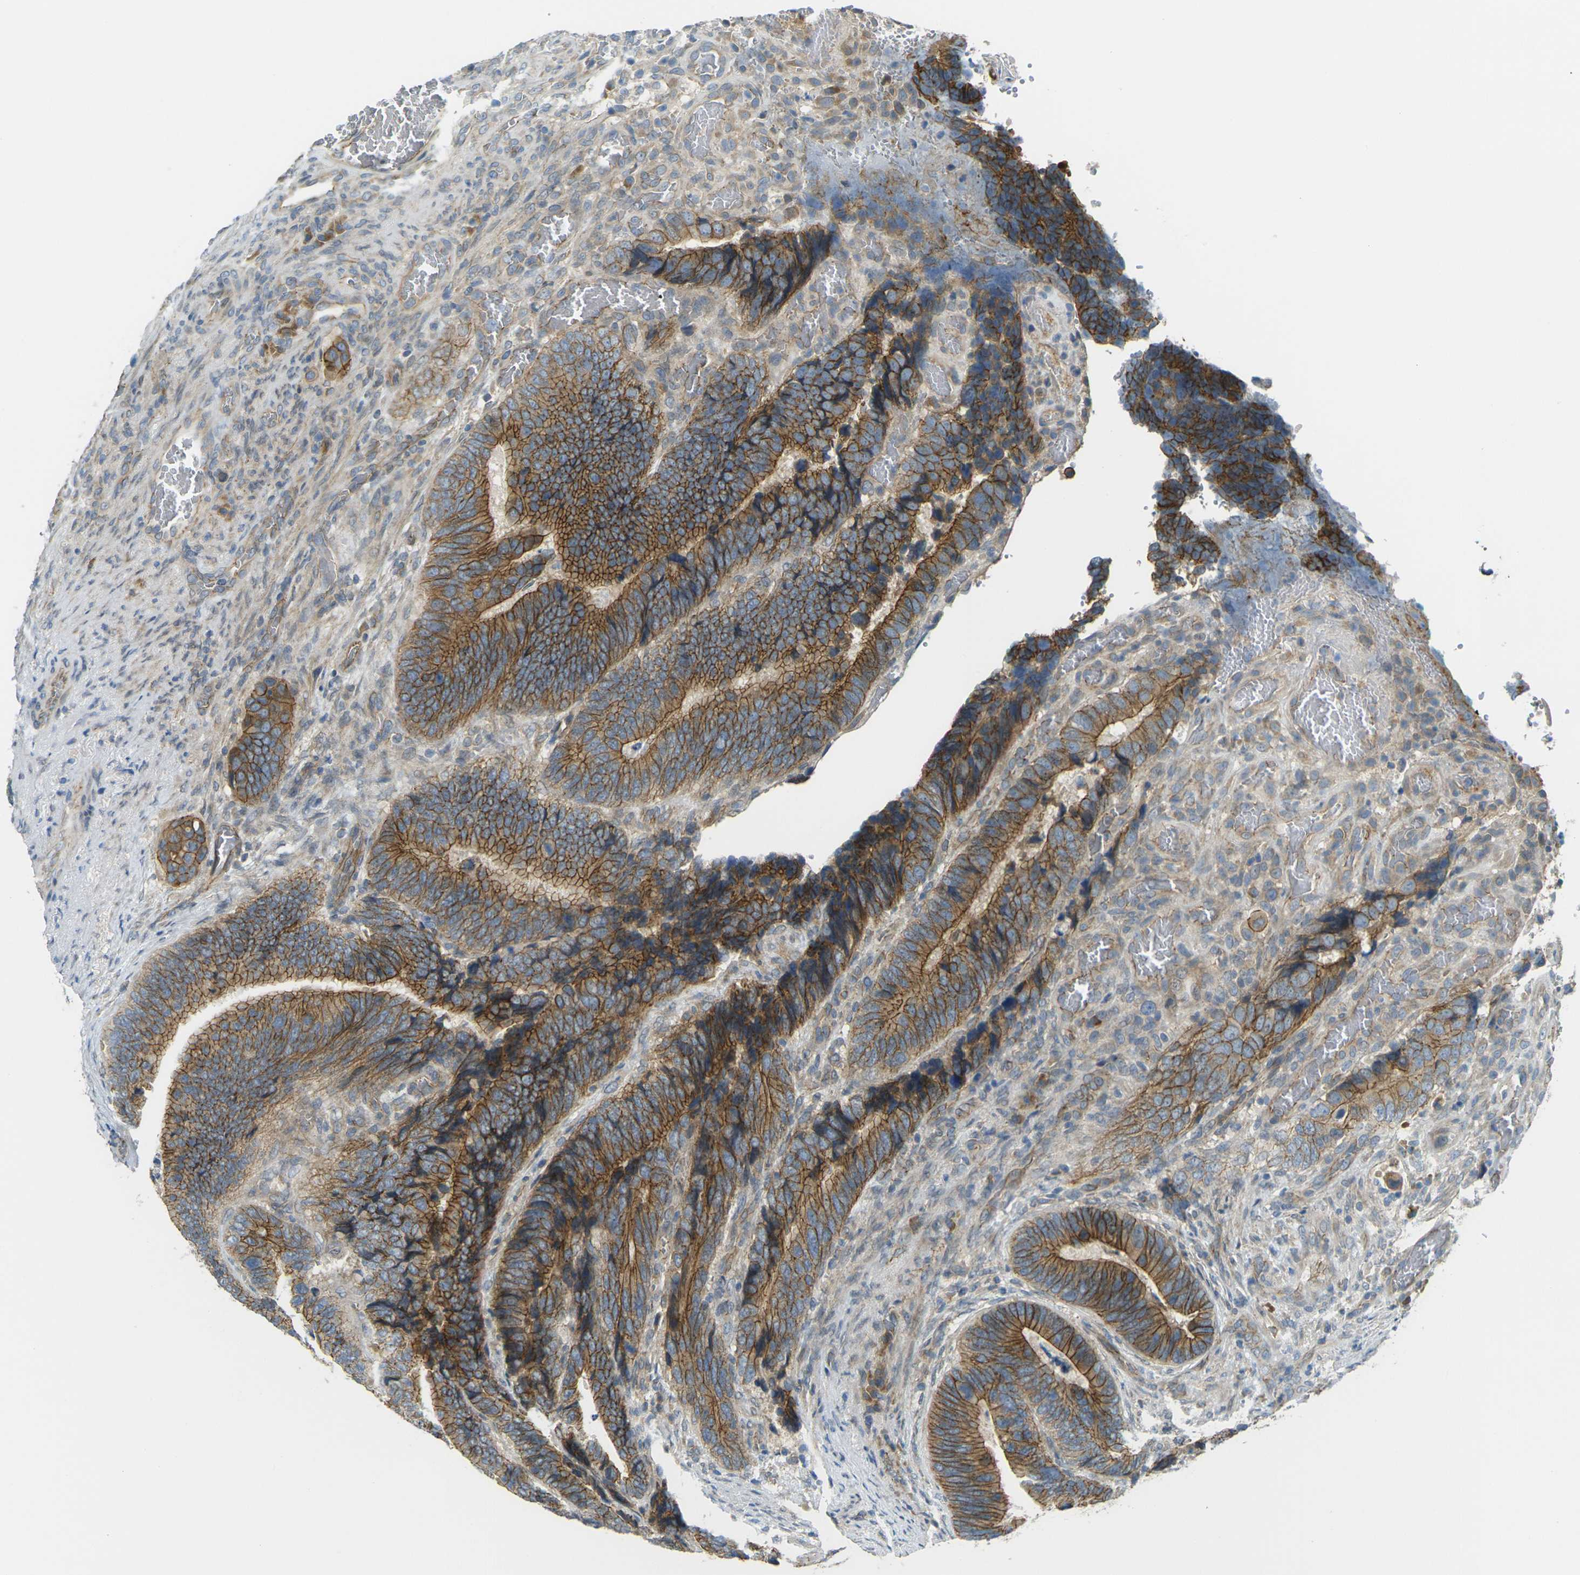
{"staining": {"intensity": "moderate", "quantity": ">75%", "location": "cytoplasmic/membranous"}, "tissue": "colorectal cancer", "cell_type": "Tumor cells", "image_type": "cancer", "snomed": [{"axis": "morphology", "description": "Adenocarcinoma, NOS"}, {"axis": "topography", "description": "Colon"}], "caption": "Approximately >75% of tumor cells in human adenocarcinoma (colorectal) show moderate cytoplasmic/membranous protein staining as visualized by brown immunohistochemical staining.", "gene": "RHBDD1", "patient": {"sex": "male", "age": 72}}